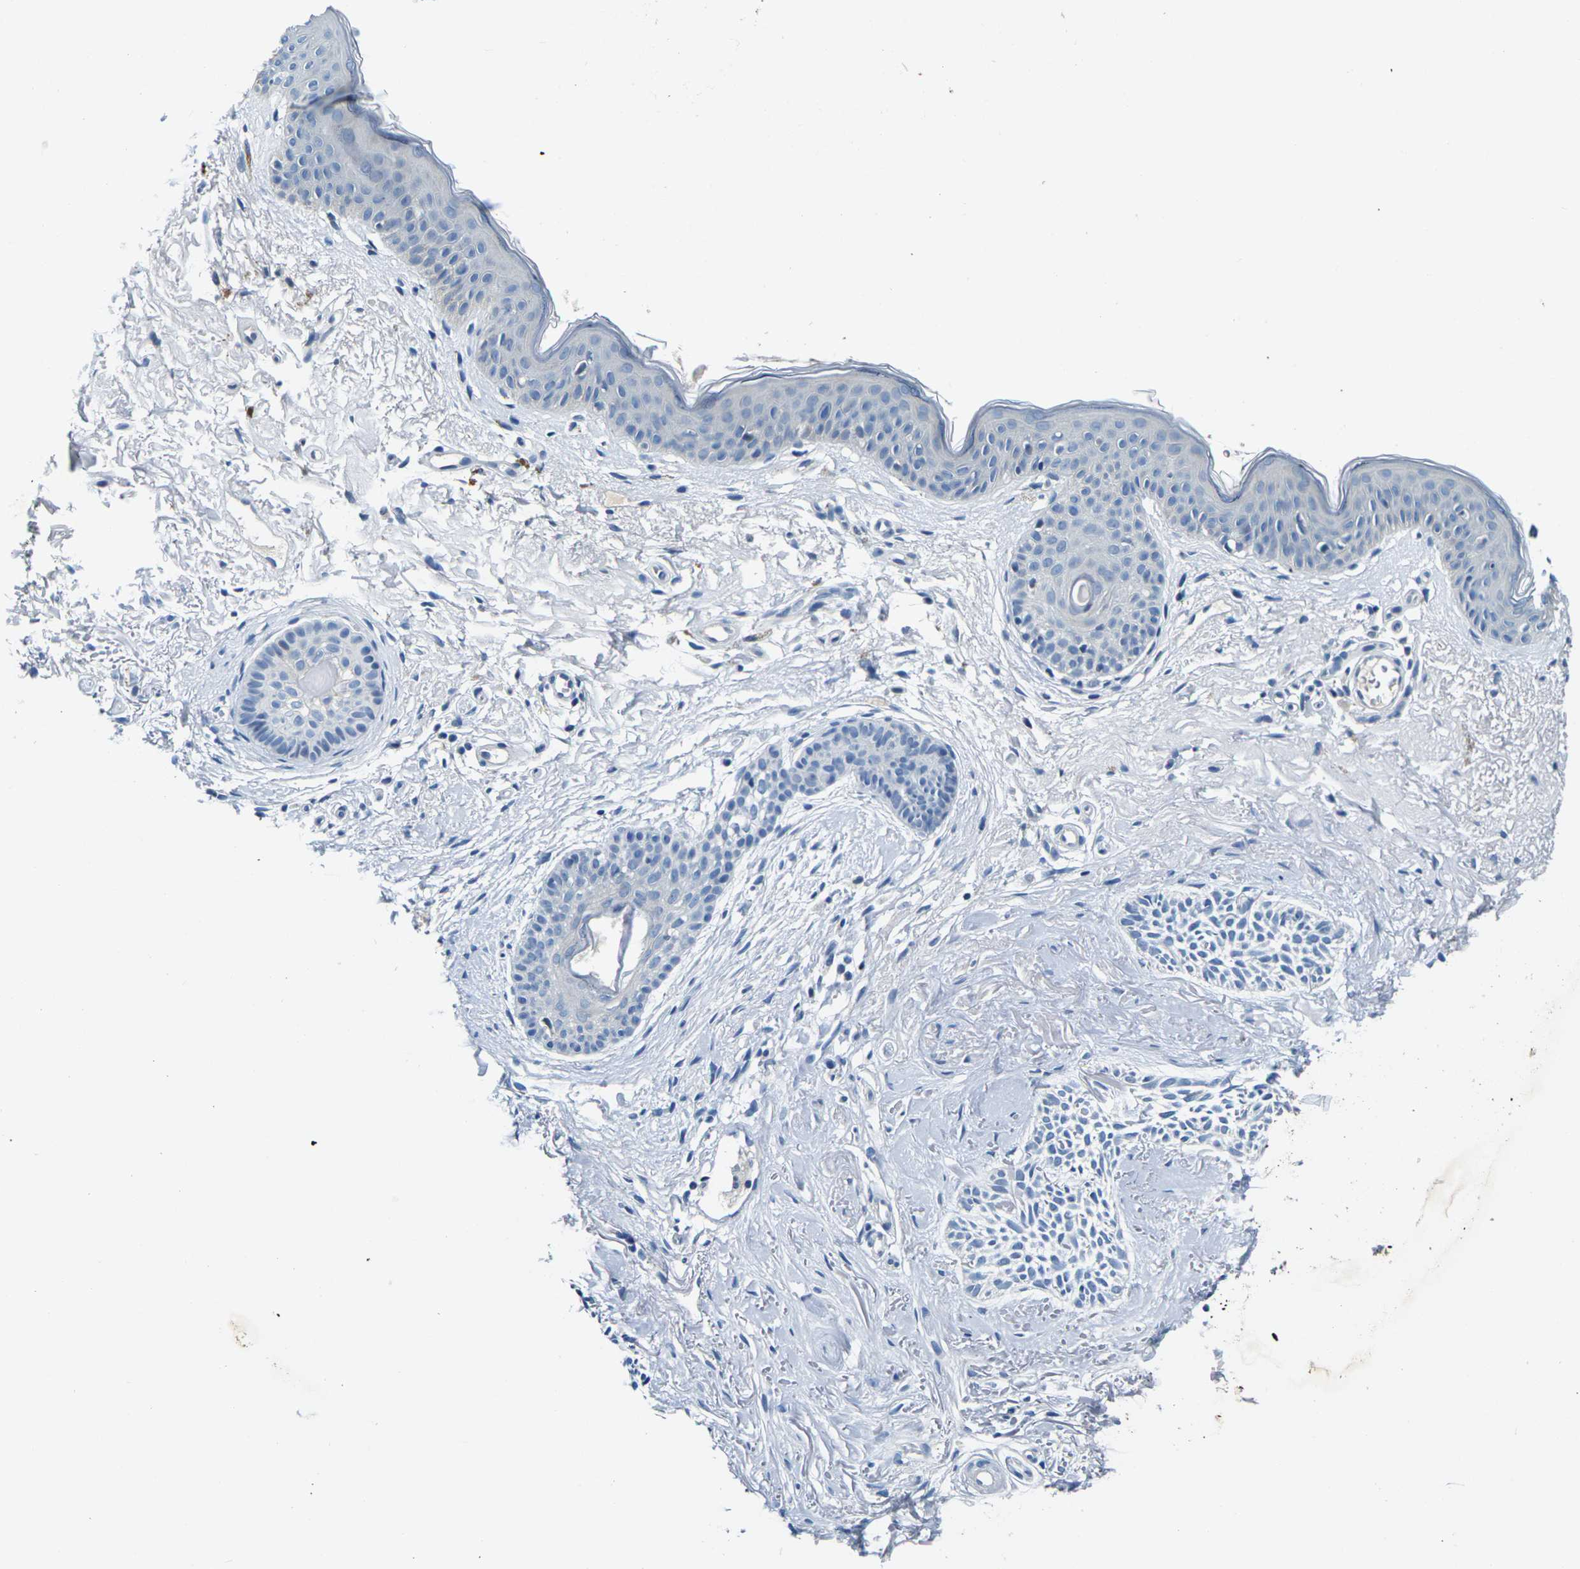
{"staining": {"intensity": "negative", "quantity": "none", "location": "none"}, "tissue": "skin cancer", "cell_type": "Tumor cells", "image_type": "cancer", "snomed": [{"axis": "morphology", "description": "Normal tissue, NOS"}, {"axis": "morphology", "description": "Basal cell carcinoma"}, {"axis": "topography", "description": "Skin"}], "caption": "This is an IHC photomicrograph of human basal cell carcinoma (skin). There is no positivity in tumor cells.", "gene": "SHISAL2B", "patient": {"sex": "female", "age": 84}}